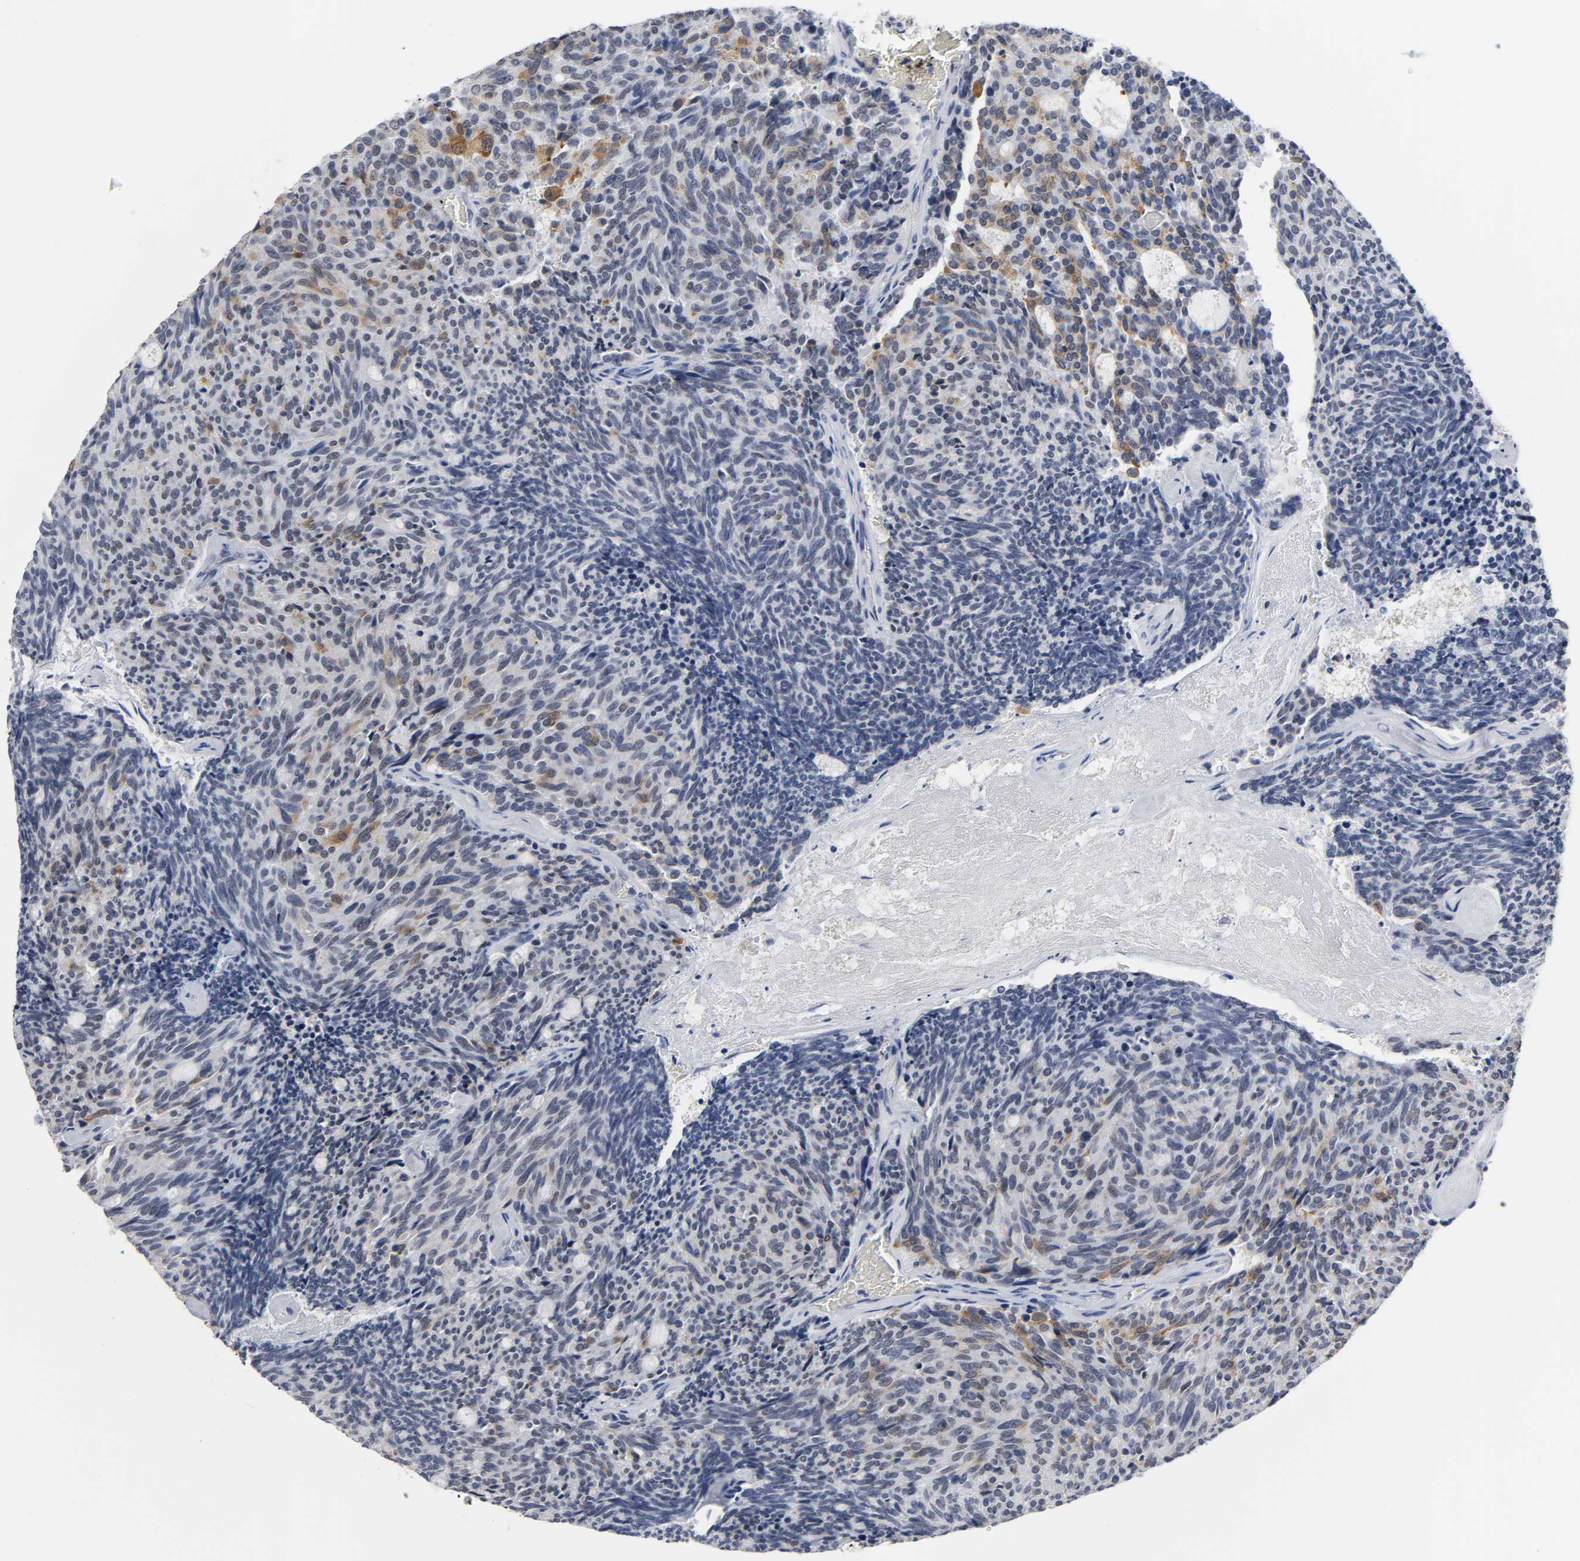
{"staining": {"intensity": "moderate", "quantity": "<25%", "location": "cytoplasmic/membranous"}, "tissue": "carcinoid", "cell_type": "Tumor cells", "image_type": "cancer", "snomed": [{"axis": "morphology", "description": "Carcinoid, malignant, NOS"}, {"axis": "topography", "description": "Pancreas"}], "caption": "Immunohistochemistry (IHC) of carcinoid shows low levels of moderate cytoplasmic/membranous staining in about <25% of tumor cells. (DAB (3,3'-diaminobenzidine) IHC with brightfield microscopy, high magnification).", "gene": "GRHL2", "patient": {"sex": "female", "age": 54}}